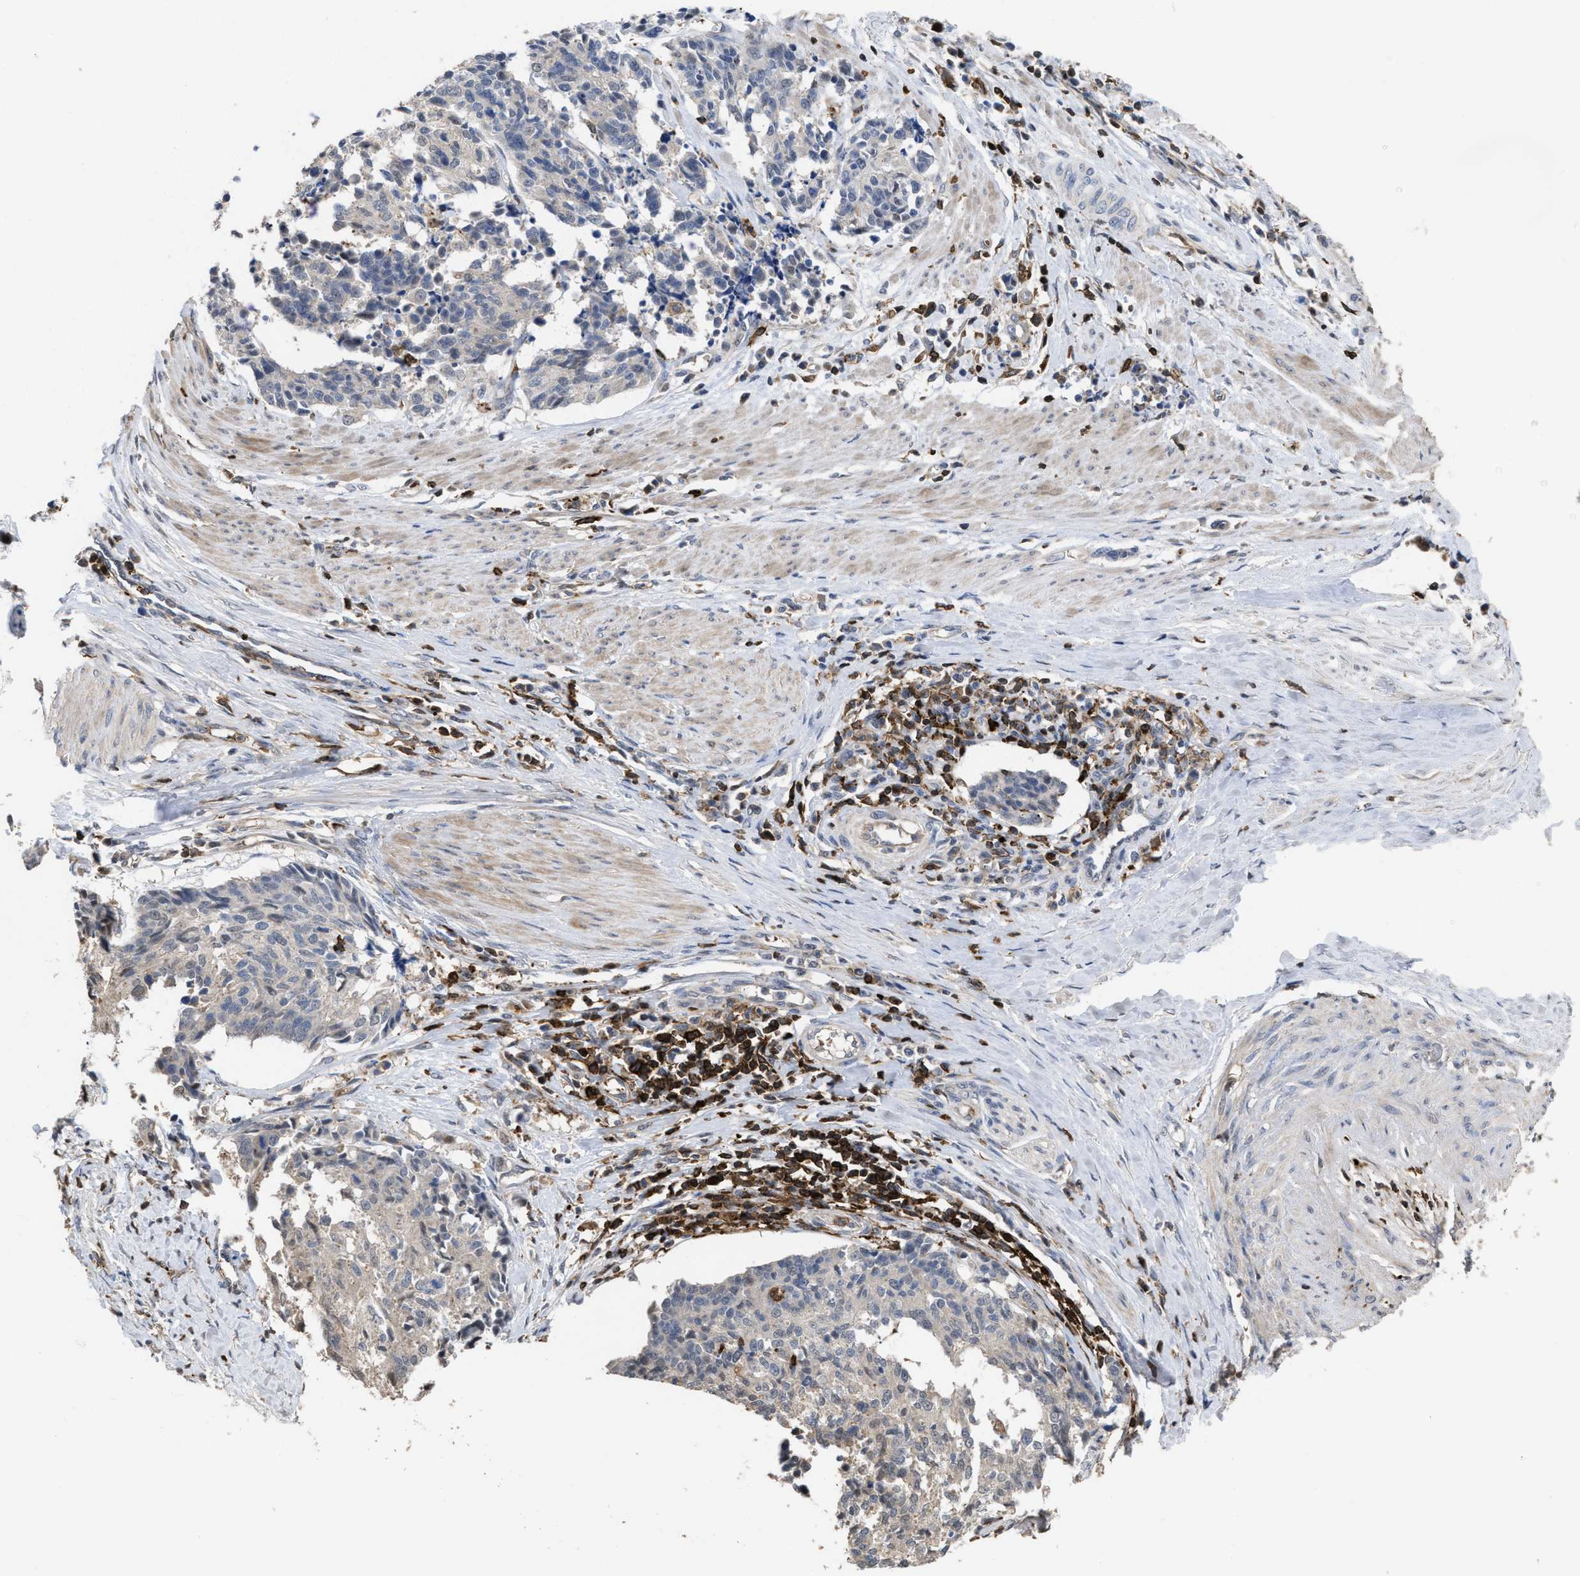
{"staining": {"intensity": "negative", "quantity": "none", "location": "none"}, "tissue": "cervical cancer", "cell_type": "Tumor cells", "image_type": "cancer", "snomed": [{"axis": "morphology", "description": "Normal tissue, NOS"}, {"axis": "morphology", "description": "Squamous cell carcinoma, NOS"}, {"axis": "topography", "description": "Cervix"}], "caption": "A histopathology image of squamous cell carcinoma (cervical) stained for a protein exhibits no brown staining in tumor cells.", "gene": "PTPRE", "patient": {"sex": "female", "age": 35}}